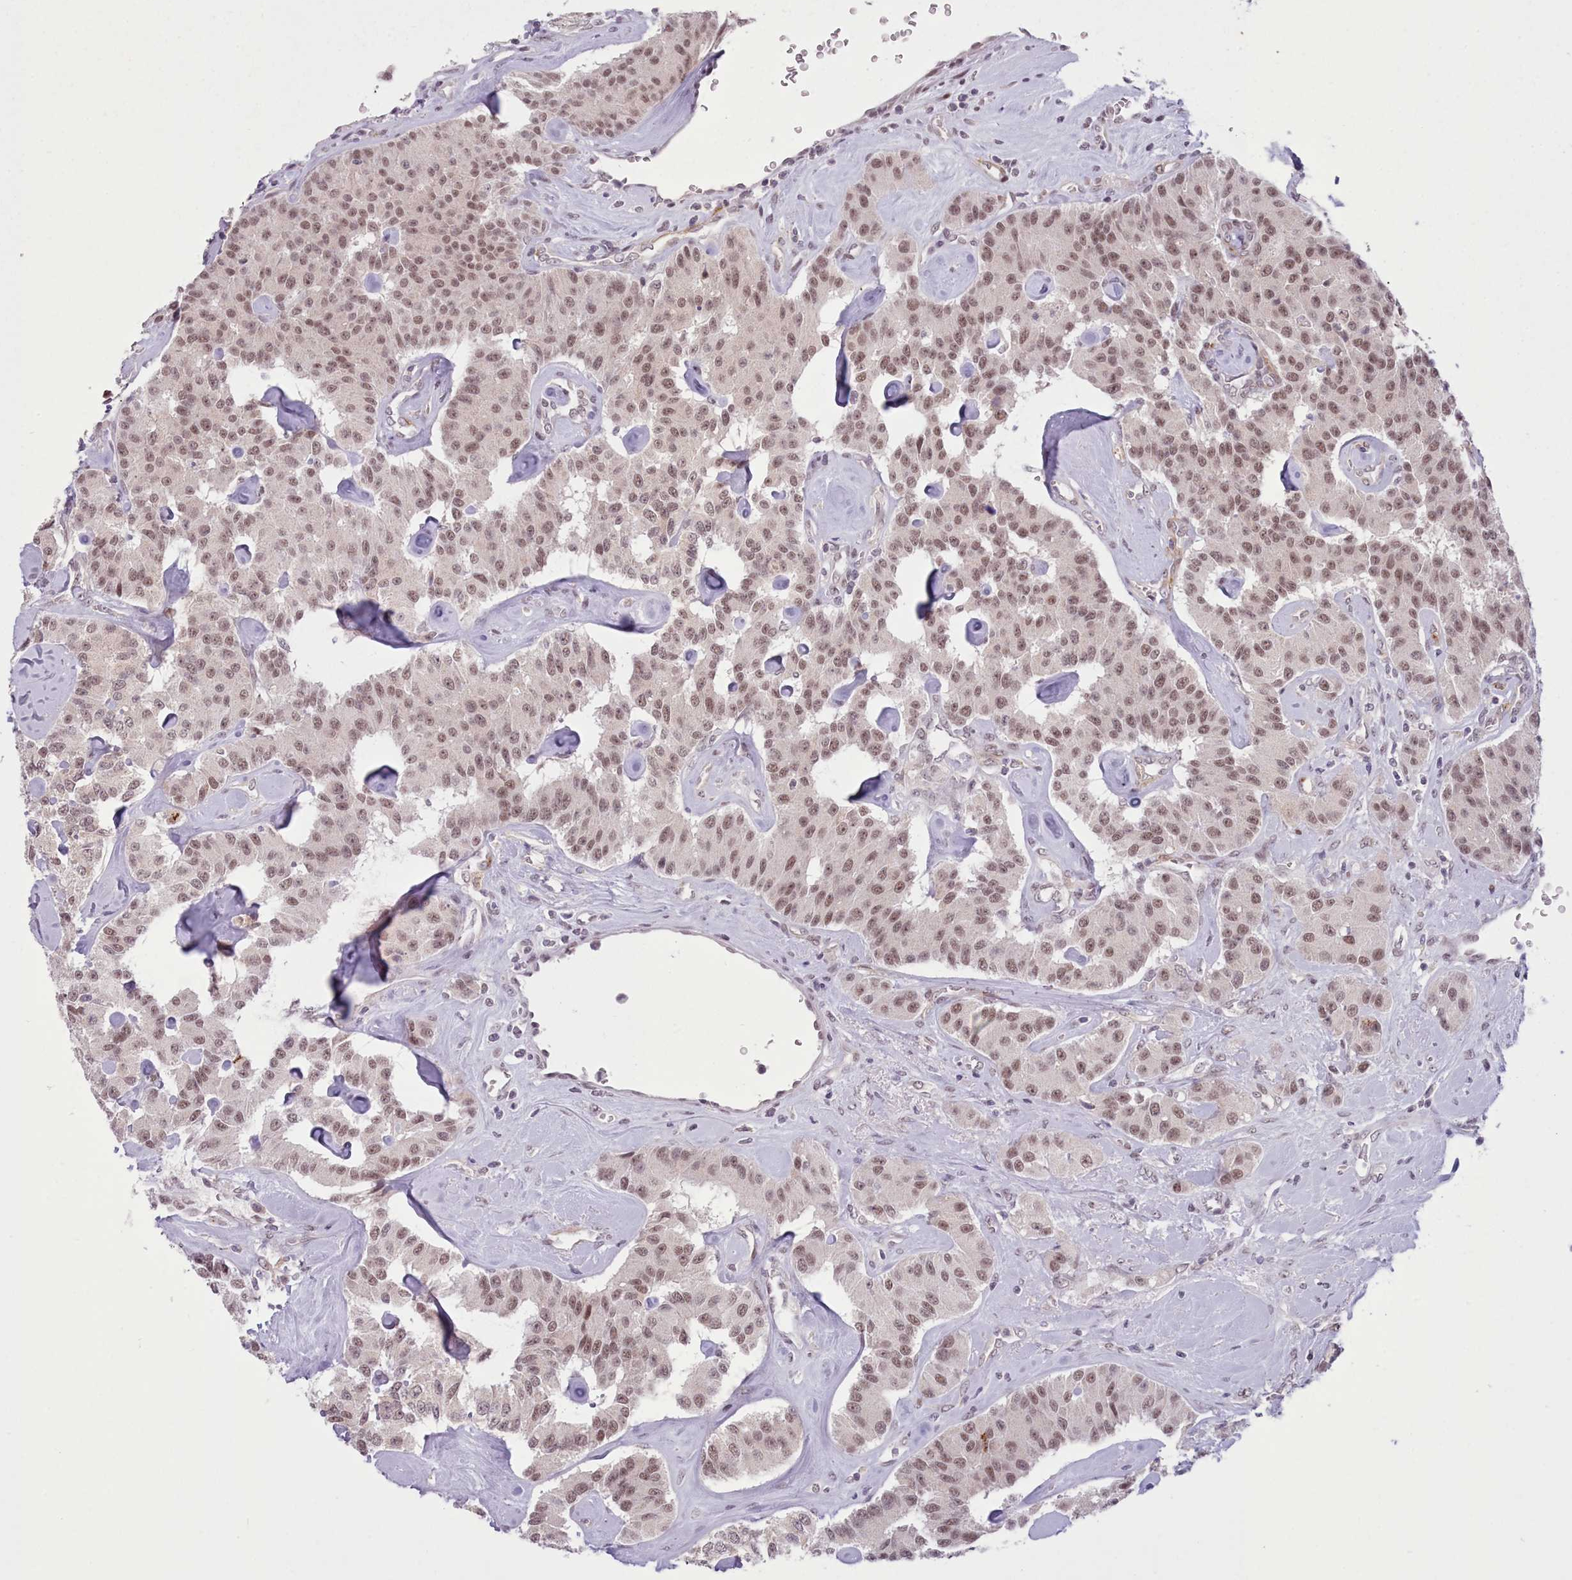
{"staining": {"intensity": "weak", "quantity": ">75%", "location": "nuclear"}, "tissue": "carcinoid", "cell_type": "Tumor cells", "image_type": "cancer", "snomed": [{"axis": "morphology", "description": "Carcinoid, malignant, NOS"}, {"axis": "topography", "description": "Pancreas"}], "caption": "Tumor cells reveal weak nuclear positivity in approximately >75% of cells in carcinoid (malignant).", "gene": "RFX1", "patient": {"sex": "male", "age": 41}}